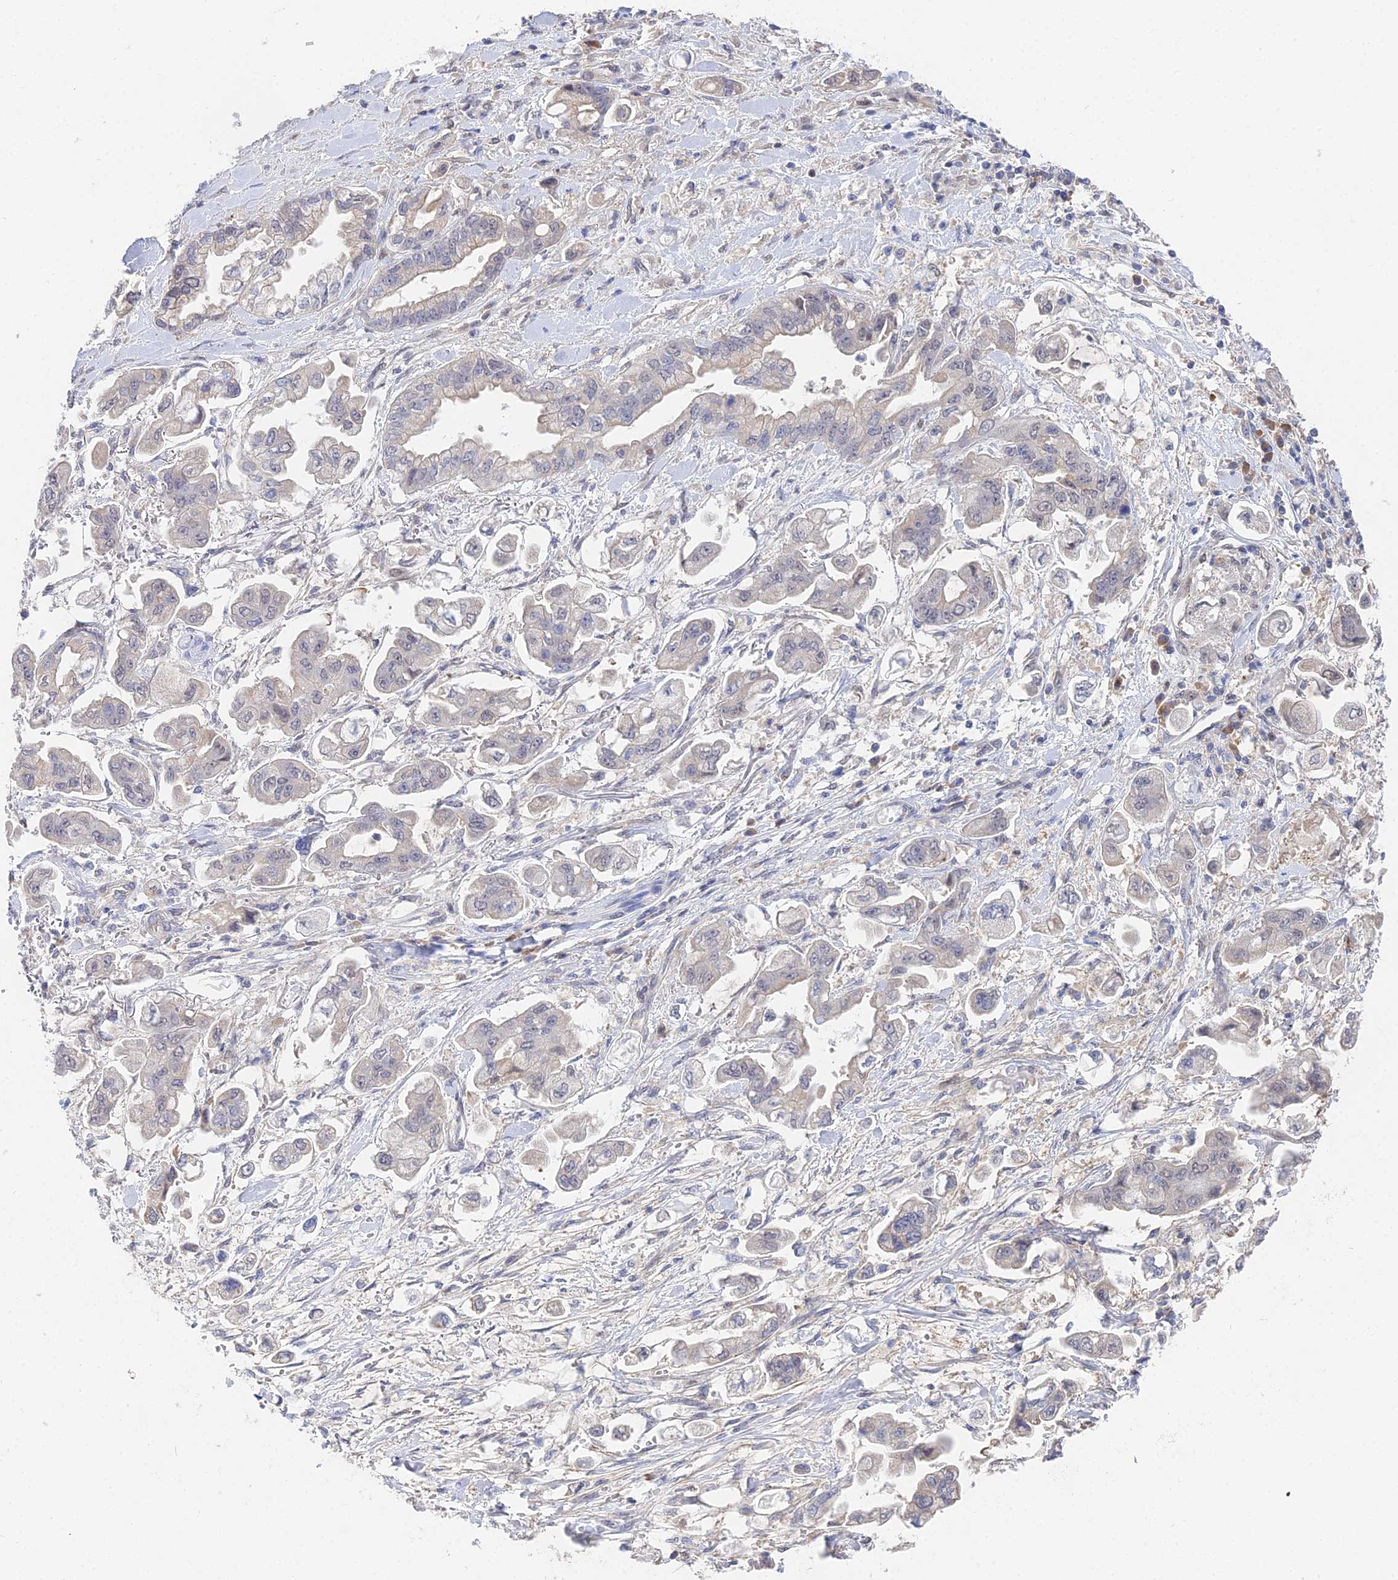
{"staining": {"intensity": "negative", "quantity": "none", "location": "none"}, "tissue": "stomach cancer", "cell_type": "Tumor cells", "image_type": "cancer", "snomed": [{"axis": "morphology", "description": "Adenocarcinoma, NOS"}, {"axis": "topography", "description": "Stomach"}], "caption": "A histopathology image of adenocarcinoma (stomach) stained for a protein displays no brown staining in tumor cells.", "gene": "DNAH14", "patient": {"sex": "male", "age": 62}}